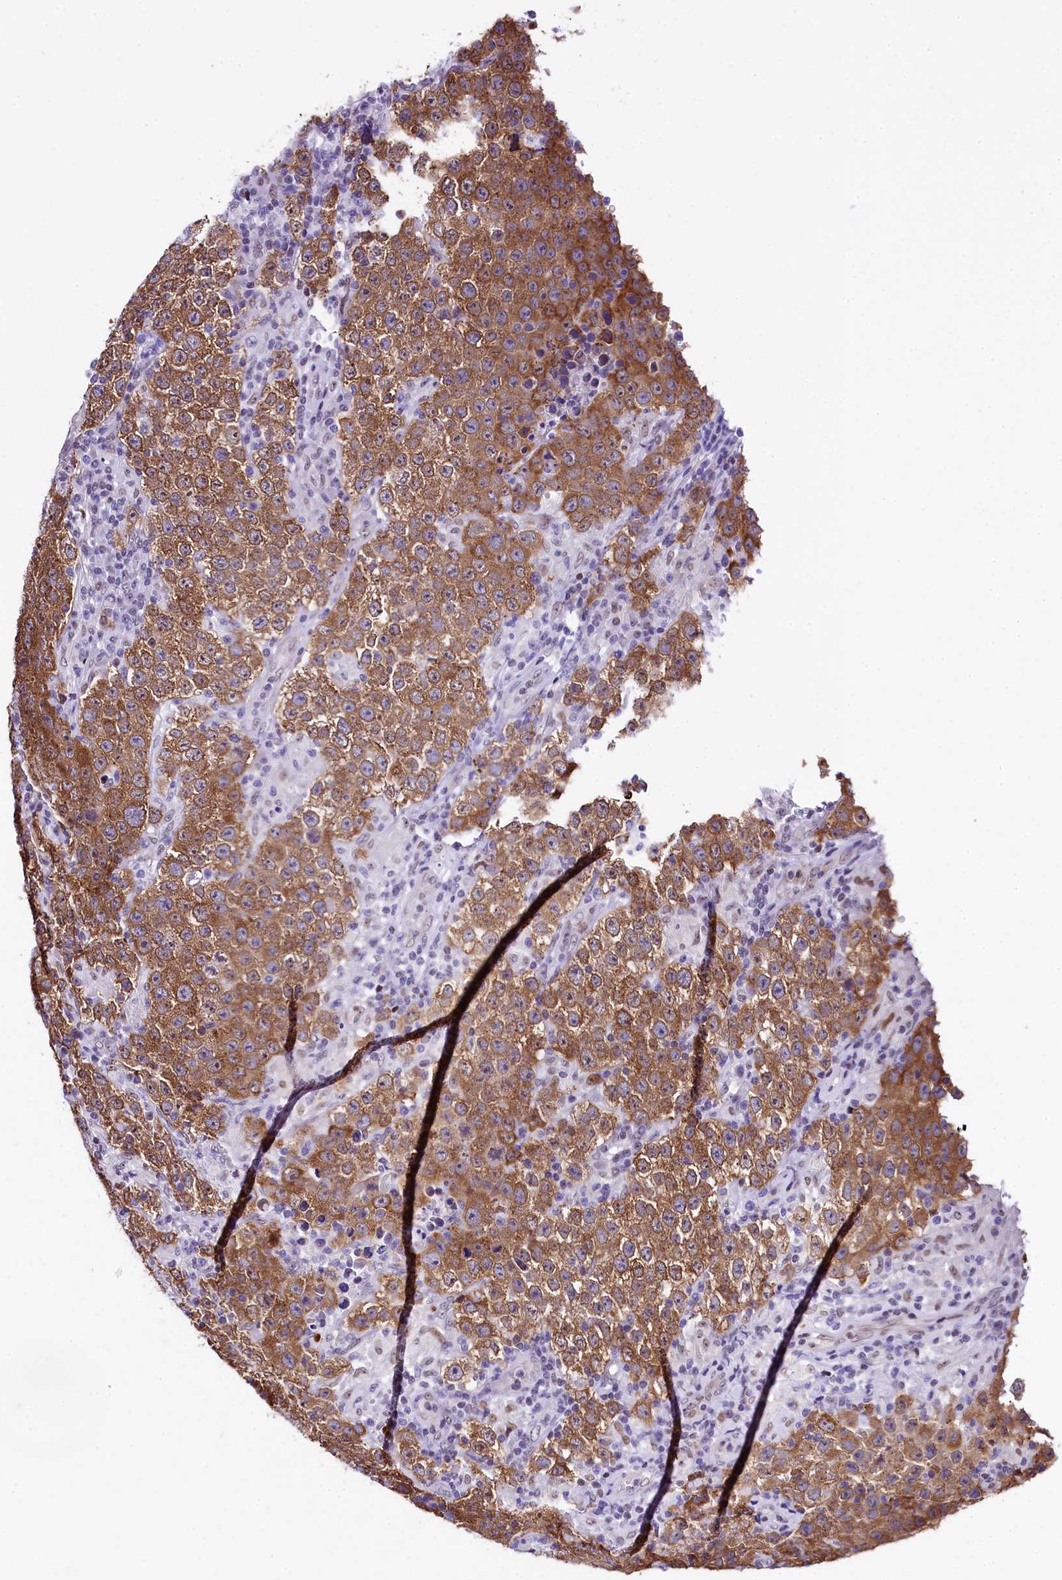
{"staining": {"intensity": "moderate", "quantity": ">75%", "location": "cytoplasmic/membranous"}, "tissue": "testis cancer", "cell_type": "Tumor cells", "image_type": "cancer", "snomed": [{"axis": "morphology", "description": "Normal tissue, NOS"}, {"axis": "morphology", "description": "Urothelial carcinoma, High grade"}, {"axis": "morphology", "description": "Seminoma, NOS"}, {"axis": "morphology", "description": "Carcinoma, Embryonal, NOS"}, {"axis": "topography", "description": "Urinary bladder"}, {"axis": "topography", "description": "Testis"}], "caption": "Urothelial carcinoma (high-grade) (testis) stained with a brown dye shows moderate cytoplasmic/membranous positive positivity in approximately >75% of tumor cells.", "gene": "SAMD10", "patient": {"sex": "male", "age": 41}}